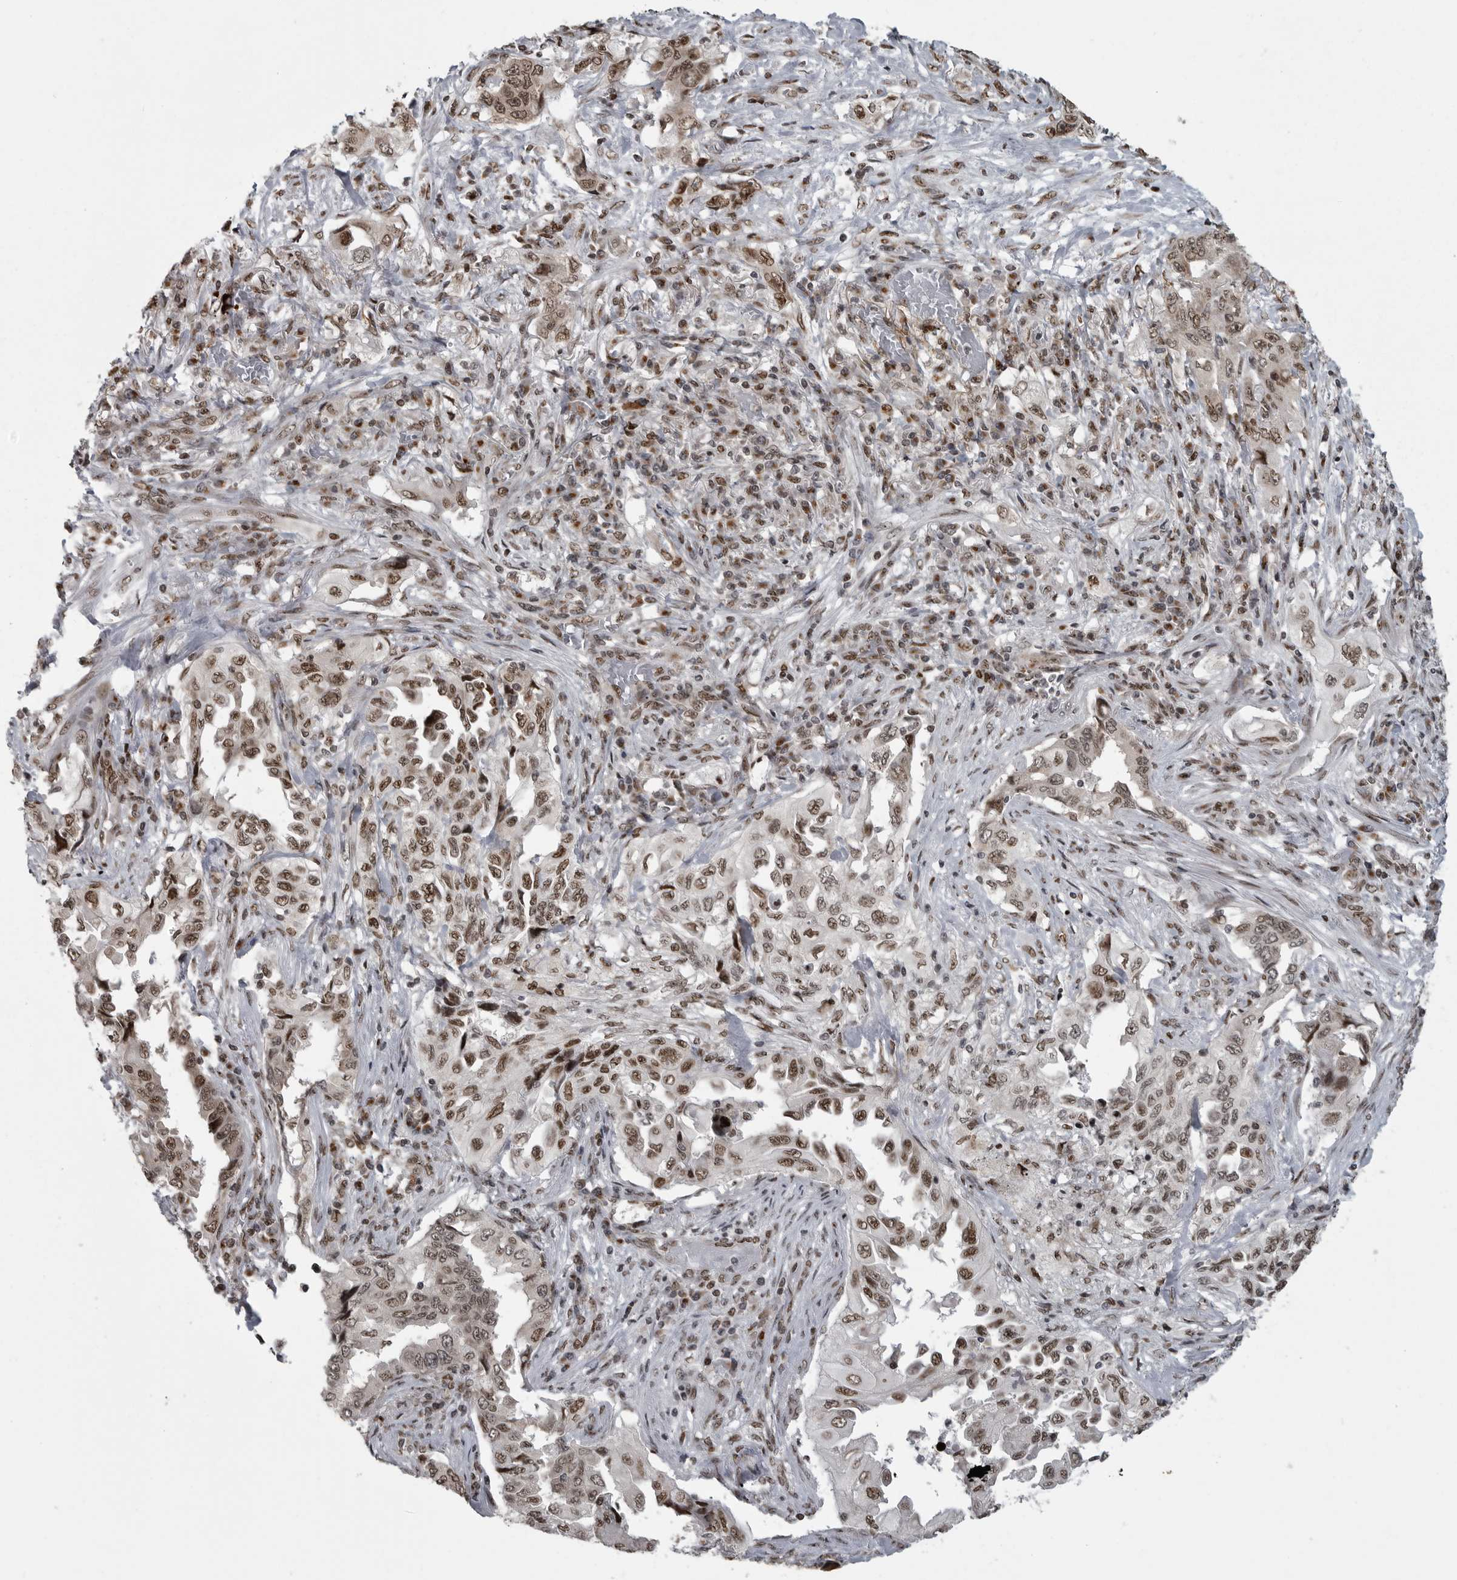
{"staining": {"intensity": "moderate", "quantity": ">75%", "location": "nuclear"}, "tissue": "lung cancer", "cell_type": "Tumor cells", "image_type": "cancer", "snomed": [{"axis": "morphology", "description": "Adenocarcinoma, NOS"}, {"axis": "topography", "description": "Lung"}], "caption": "Lung cancer (adenocarcinoma) tissue demonstrates moderate nuclear staining in approximately >75% of tumor cells", "gene": "YAF2", "patient": {"sex": "female", "age": 51}}